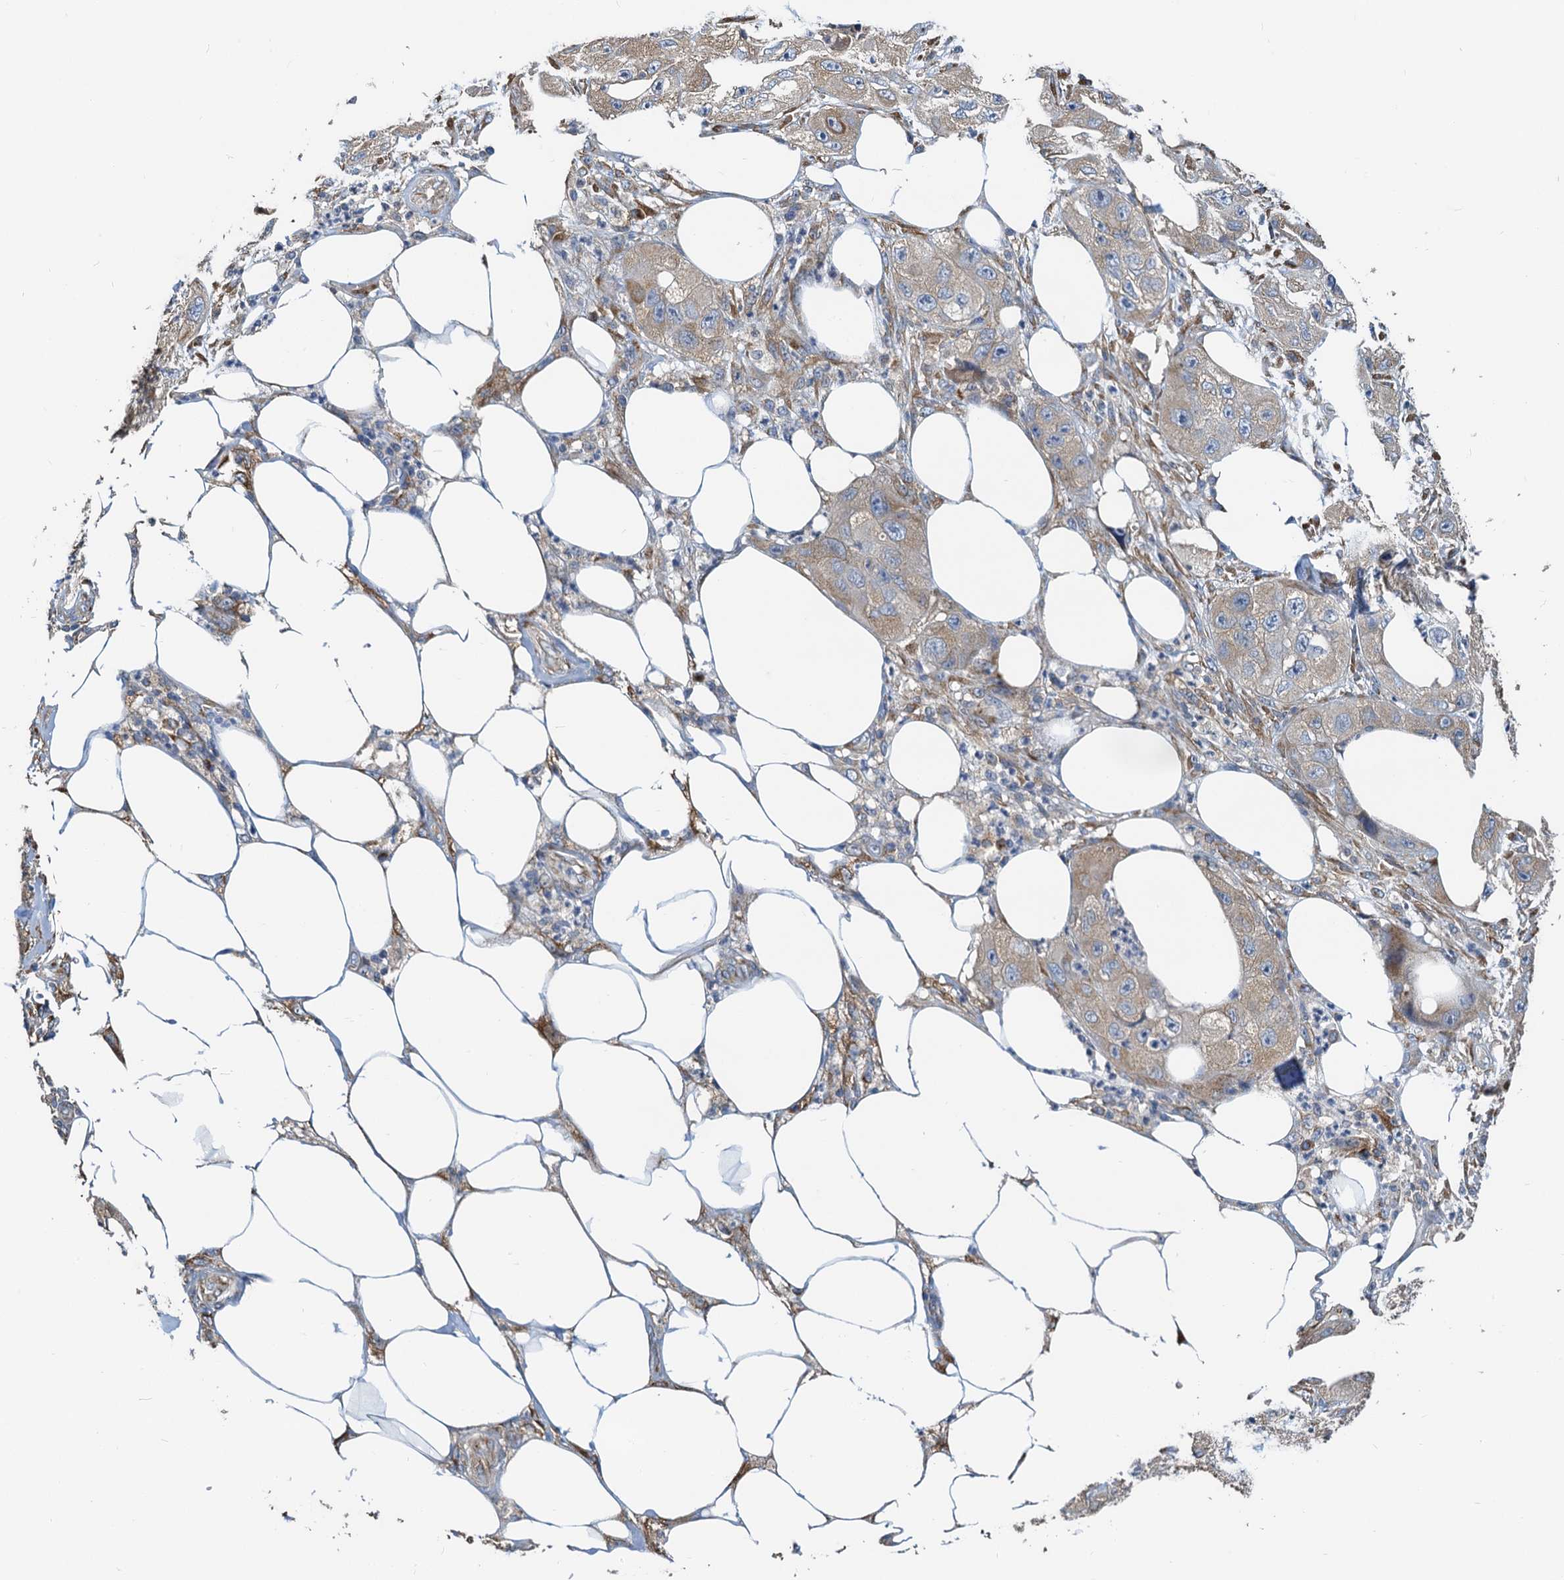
{"staining": {"intensity": "weak", "quantity": "<25%", "location": "cytoplasmic/membranous"}, "tissue": "skin cancer", "cell_type": "Tumor cells", "image_type": "cancer", "snomed": [{"axis": "morphology", "description": "Squamous cell carcinoma, NOS"}, {"axis": "topography", "description": "Skin"}, {"axis": "topography", "description": "Subcutis"}], "caption": "DAB (3,3'-diaminobenzidine) immunohistochemical staining of human skin cancer (squamous cell carcinoma) demonstrates no significant expression in tumor cells. Nuclei are stained in blue.", "gene": "NKAPD1", "patient": {"sex": "male", "age": 73}}